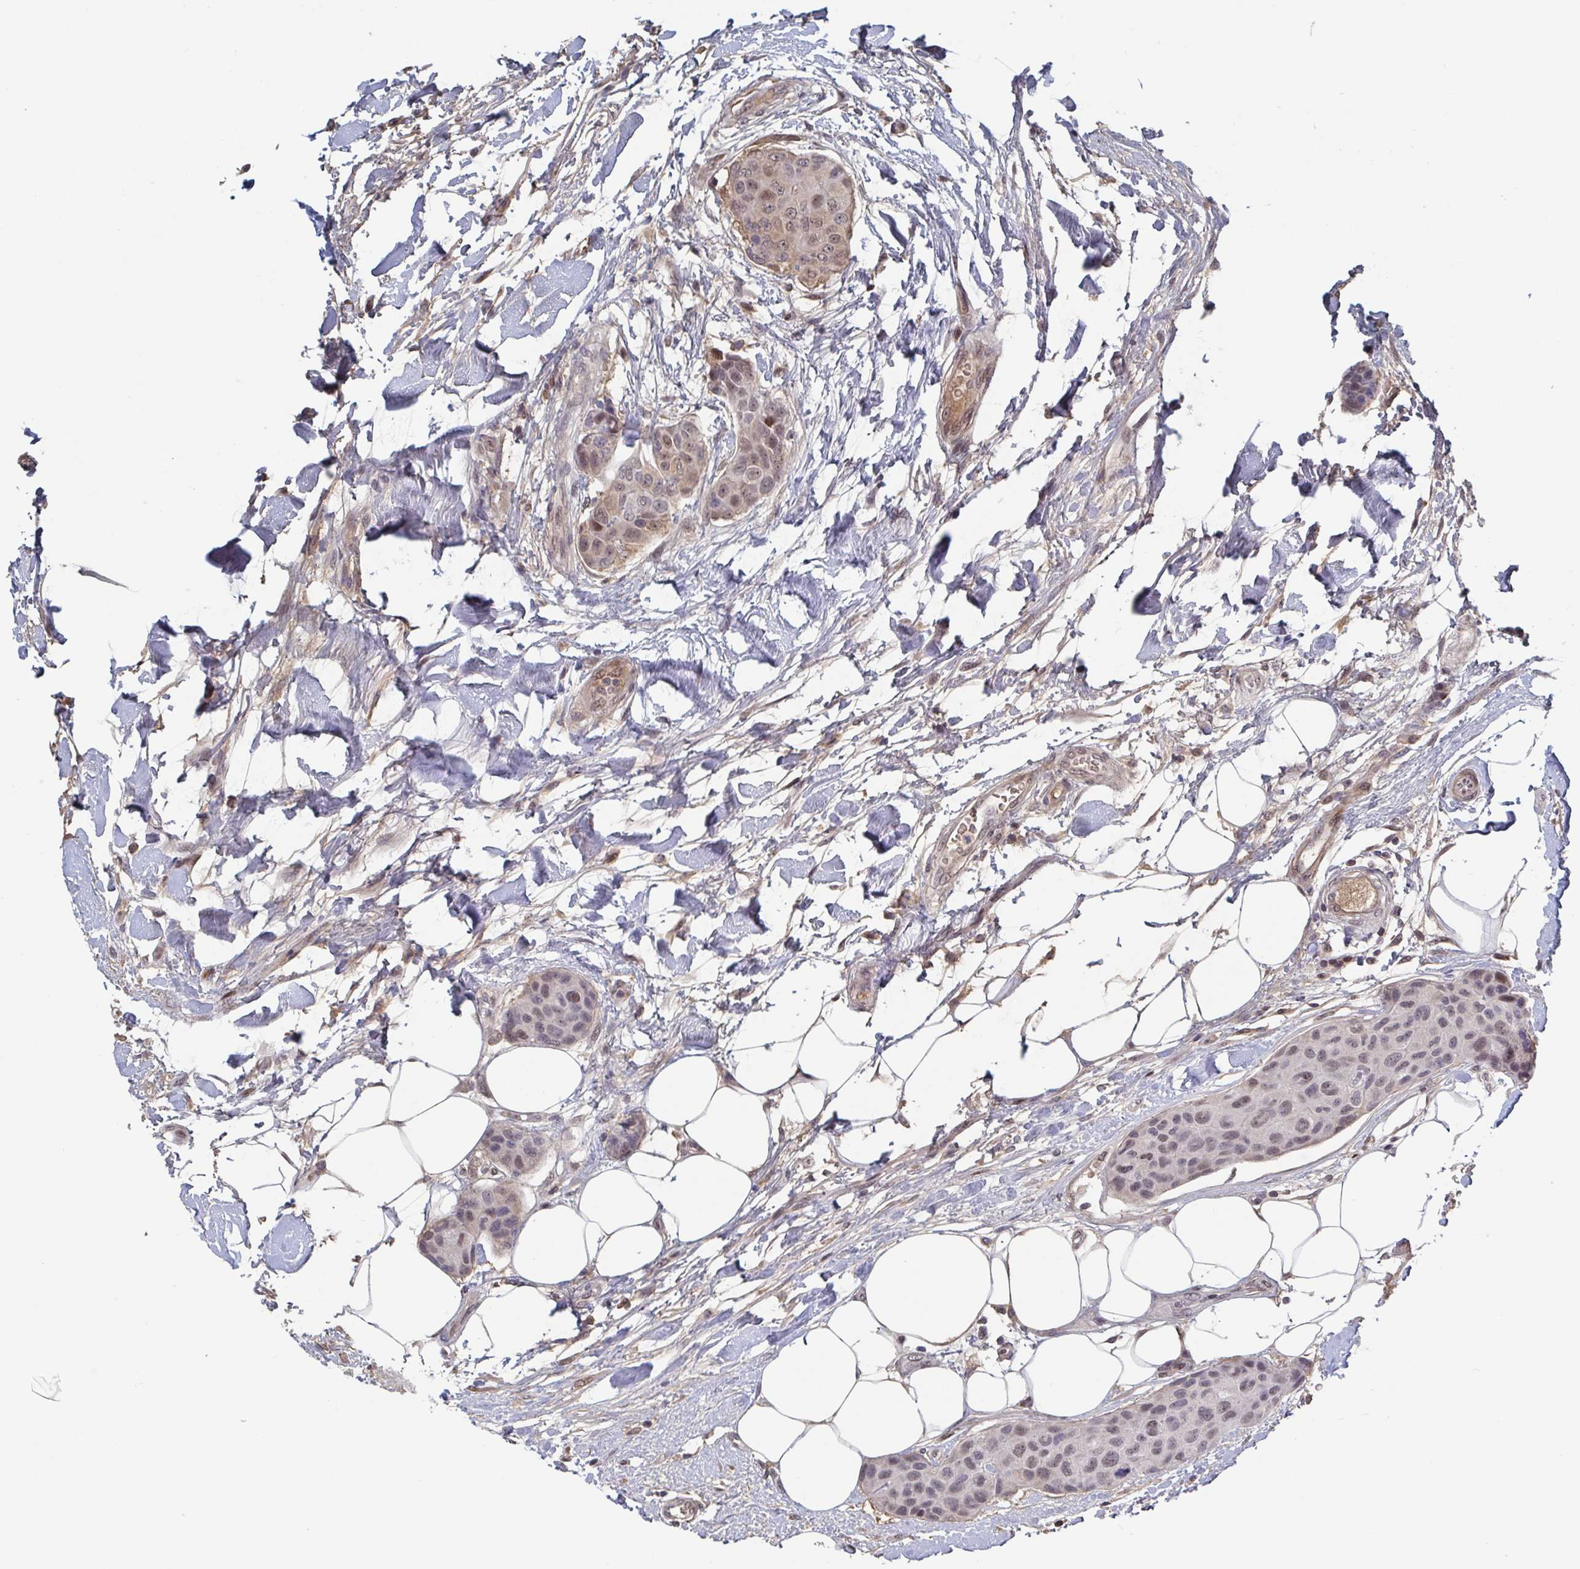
{"staining": {"intensity": "weak", "quantity": ">75%", "location": "nuclear"}, "tissue": "breast cancer", "cell_type": "Tumor cells", "image_type": "cancer", "snomed": [{"axis": "morphology", "description": "Duct carcinoma"}, {"axis": "topography", "description": "Breast"}, {"axis": "topography", "description": "Lymph node"}], "caption": "Breast intraductal carcinoma stained with a protein marker exhibits weak staining in tumor cells.", "gene": "BCL7B", "patient": {"sex": "female", "age": 80}}